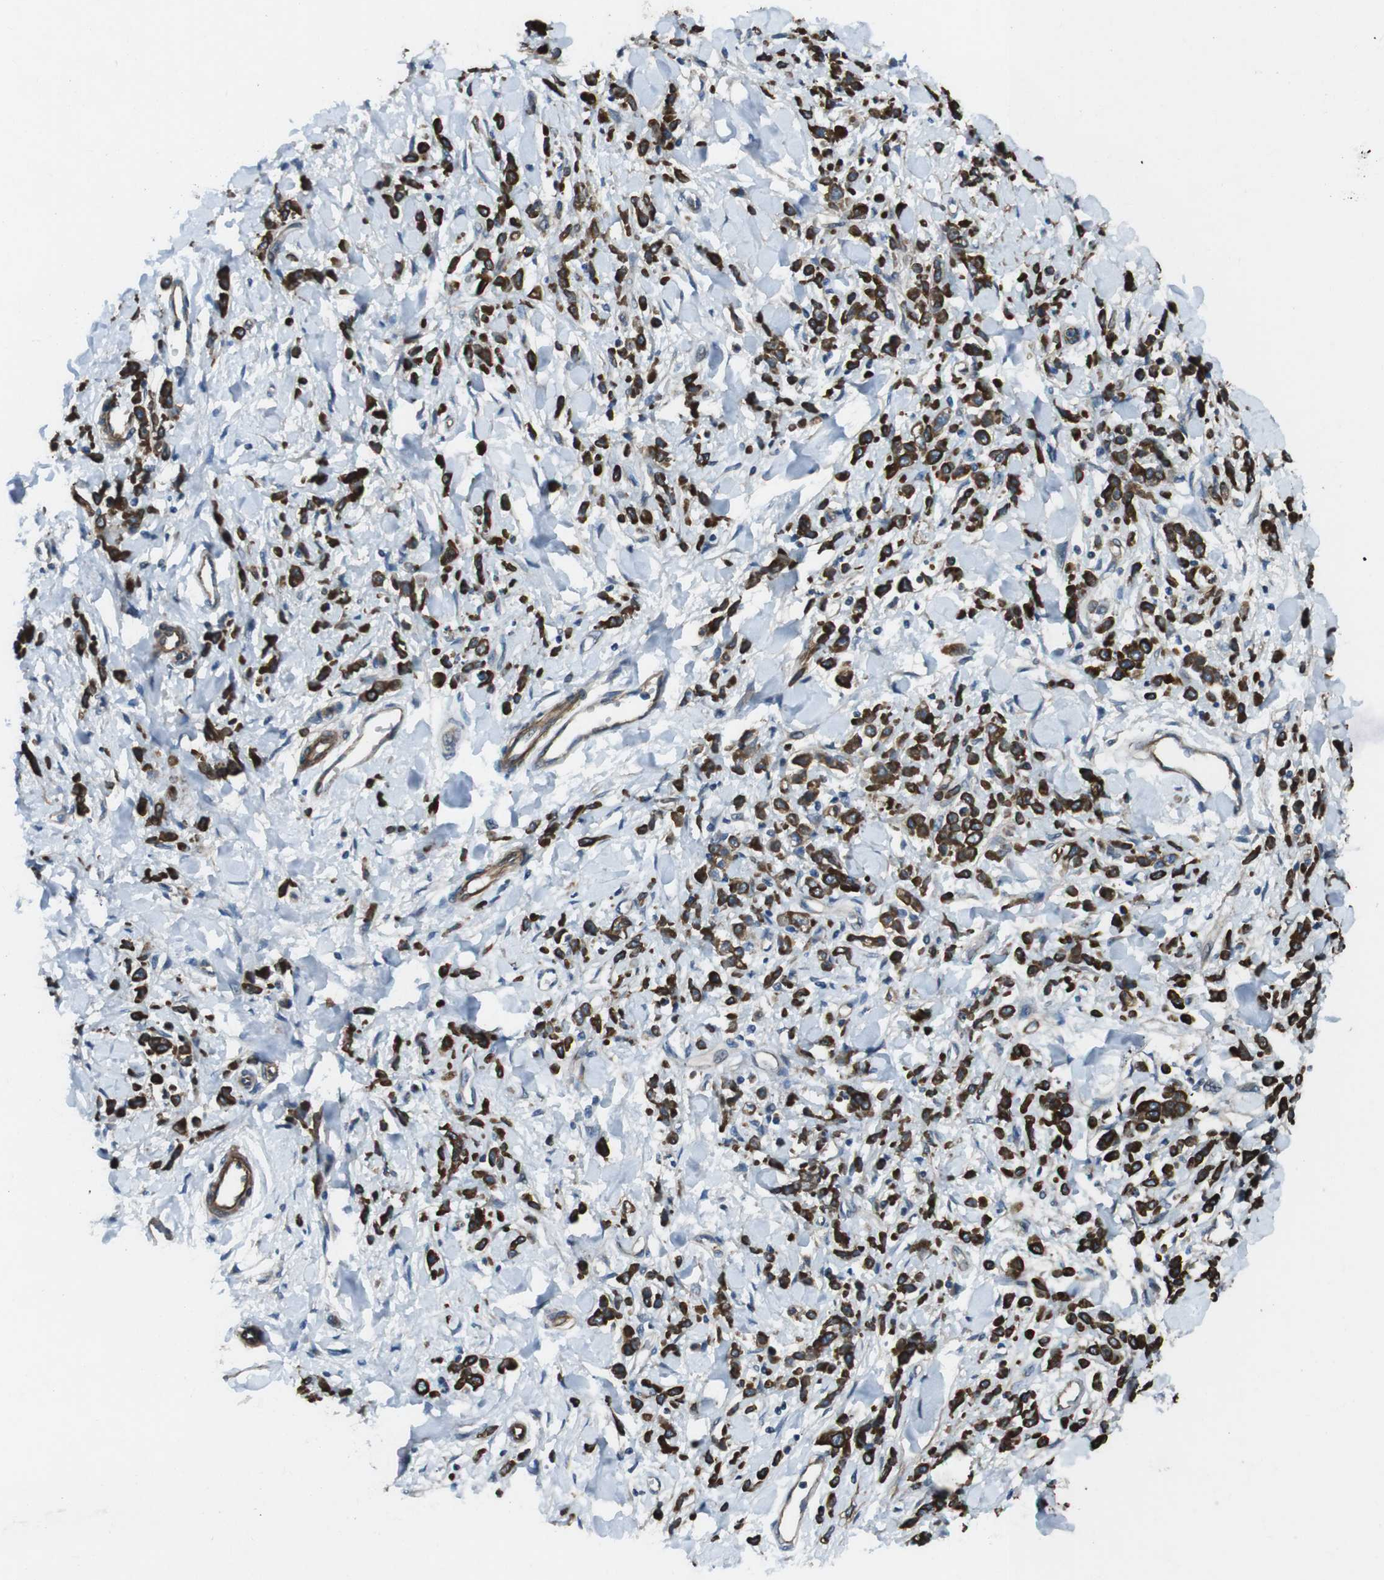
{"staining": {"intensity": "strong", "quantity": ">75%", "location": "cytoplasmic/membranous"}, "tissue": "stomach cancer", "cell_type": "Tumor cells", "image_type": "cancer", "snomed": [{"axis": "morphology", "description": "Normal tissue, NOS"}, {"axis": "morphology", "description": "Adenocarcinoma, NOS"}, {"axis": "topography", "description": "Stomach"}], "caption": "A high-resolution histopathology image shows IHC staining of stomach adenocarcinoma, which exhibits strong cytoplasmic/membranous staining in approximately >75% of tumor cells. Nuclei are stained in blue.", "gene": "FAM174B", "patient": {"sex": "male", "age": 82}}